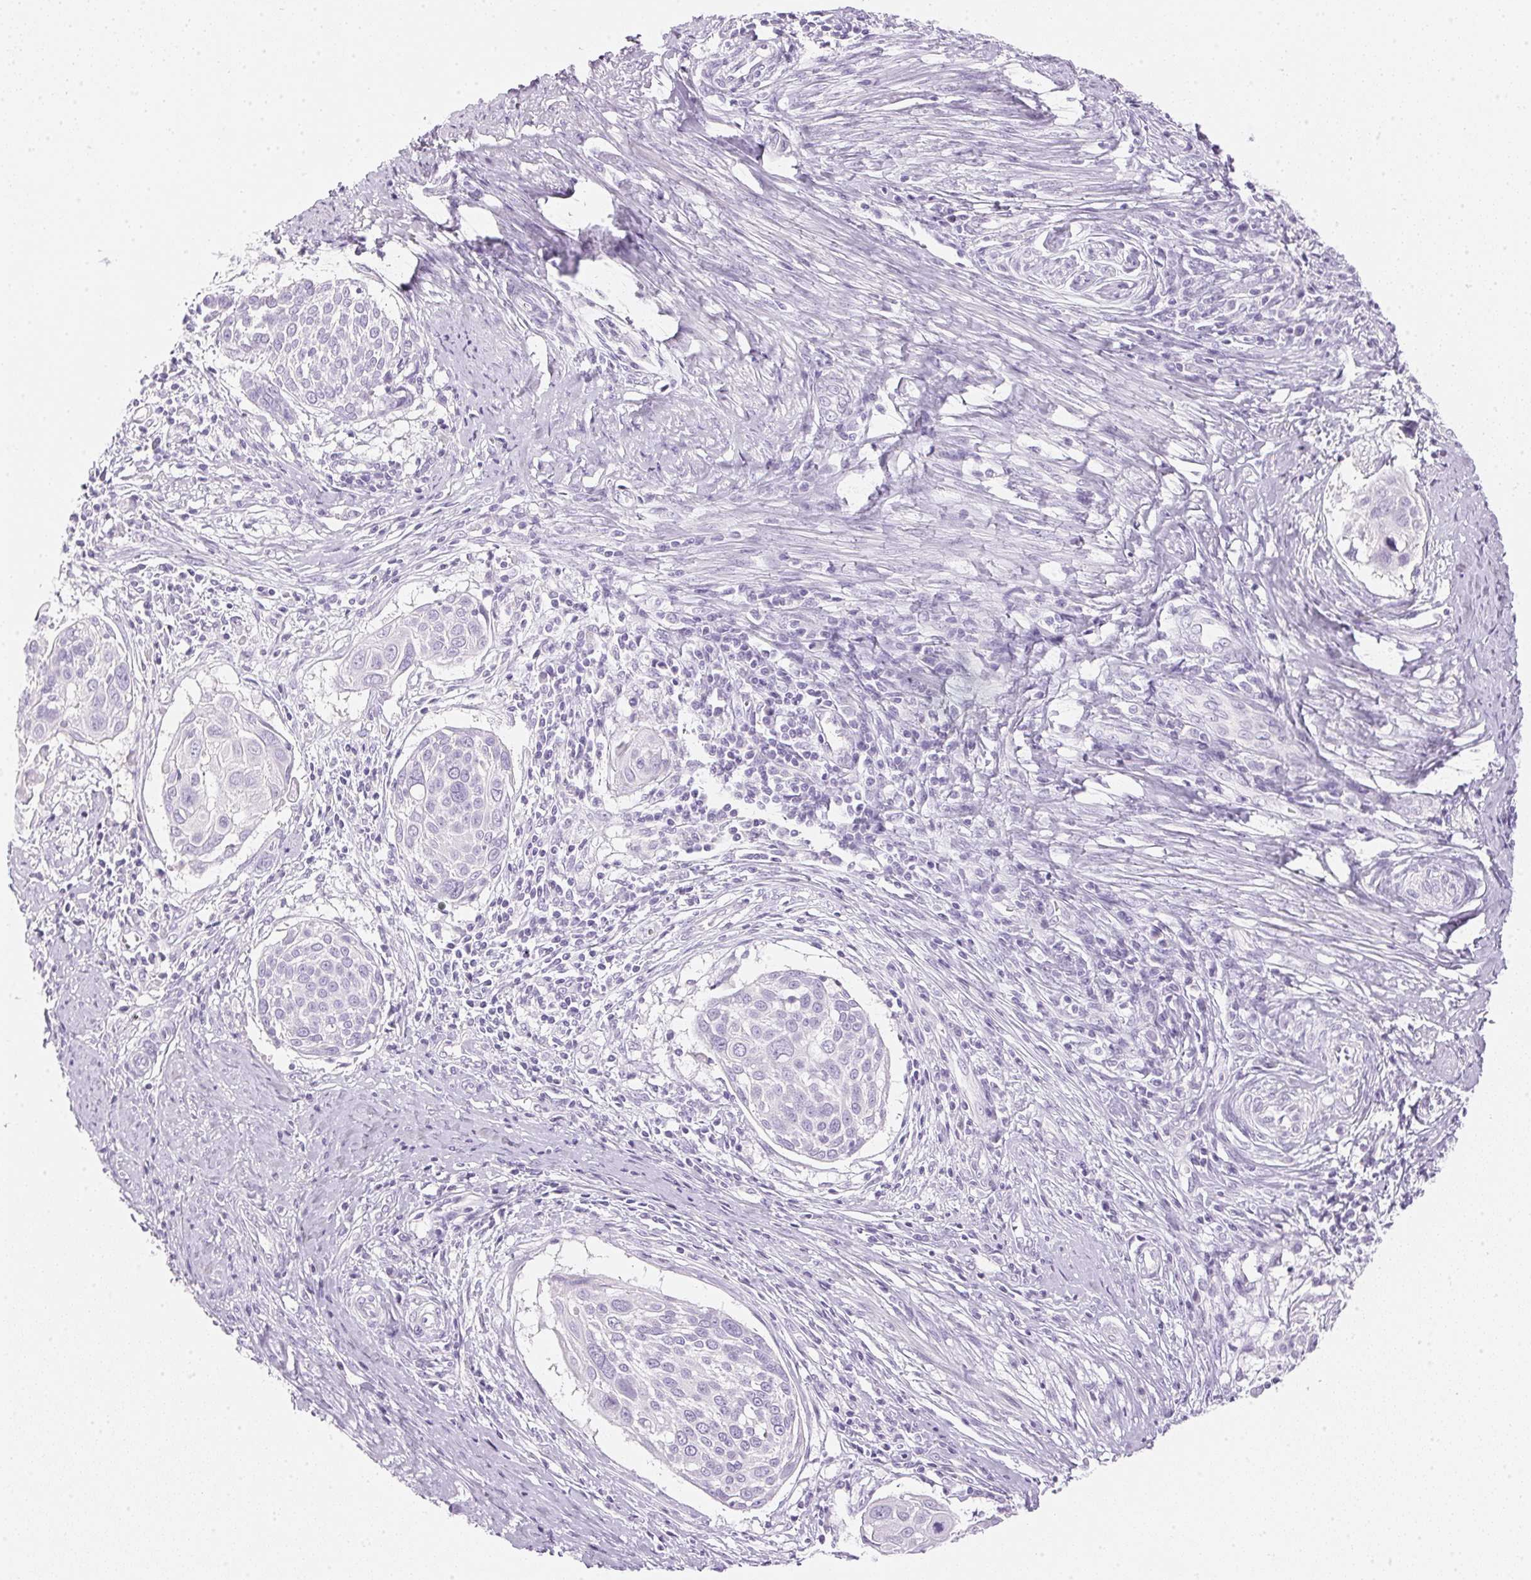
{"staining": {"intensity": "negative", "quantity": "none", "location": "none"}, "tissue": "cervical cancer", "cell_type": "Tumor cells", "image_type": "cancer", "snomed": [{"axis": "morphology", "description": "Squamous cell carcinoma, NOS"}, {"axis": "topography", "description": "Cervix"}], "caption": "Cervical cancer (squamous cell carcinoma) was stained to show a protein in brown. There is no significant staining in tumor cells.", "gene": "IGFBP1", "patient": {"sex": "female", "age": 39}}